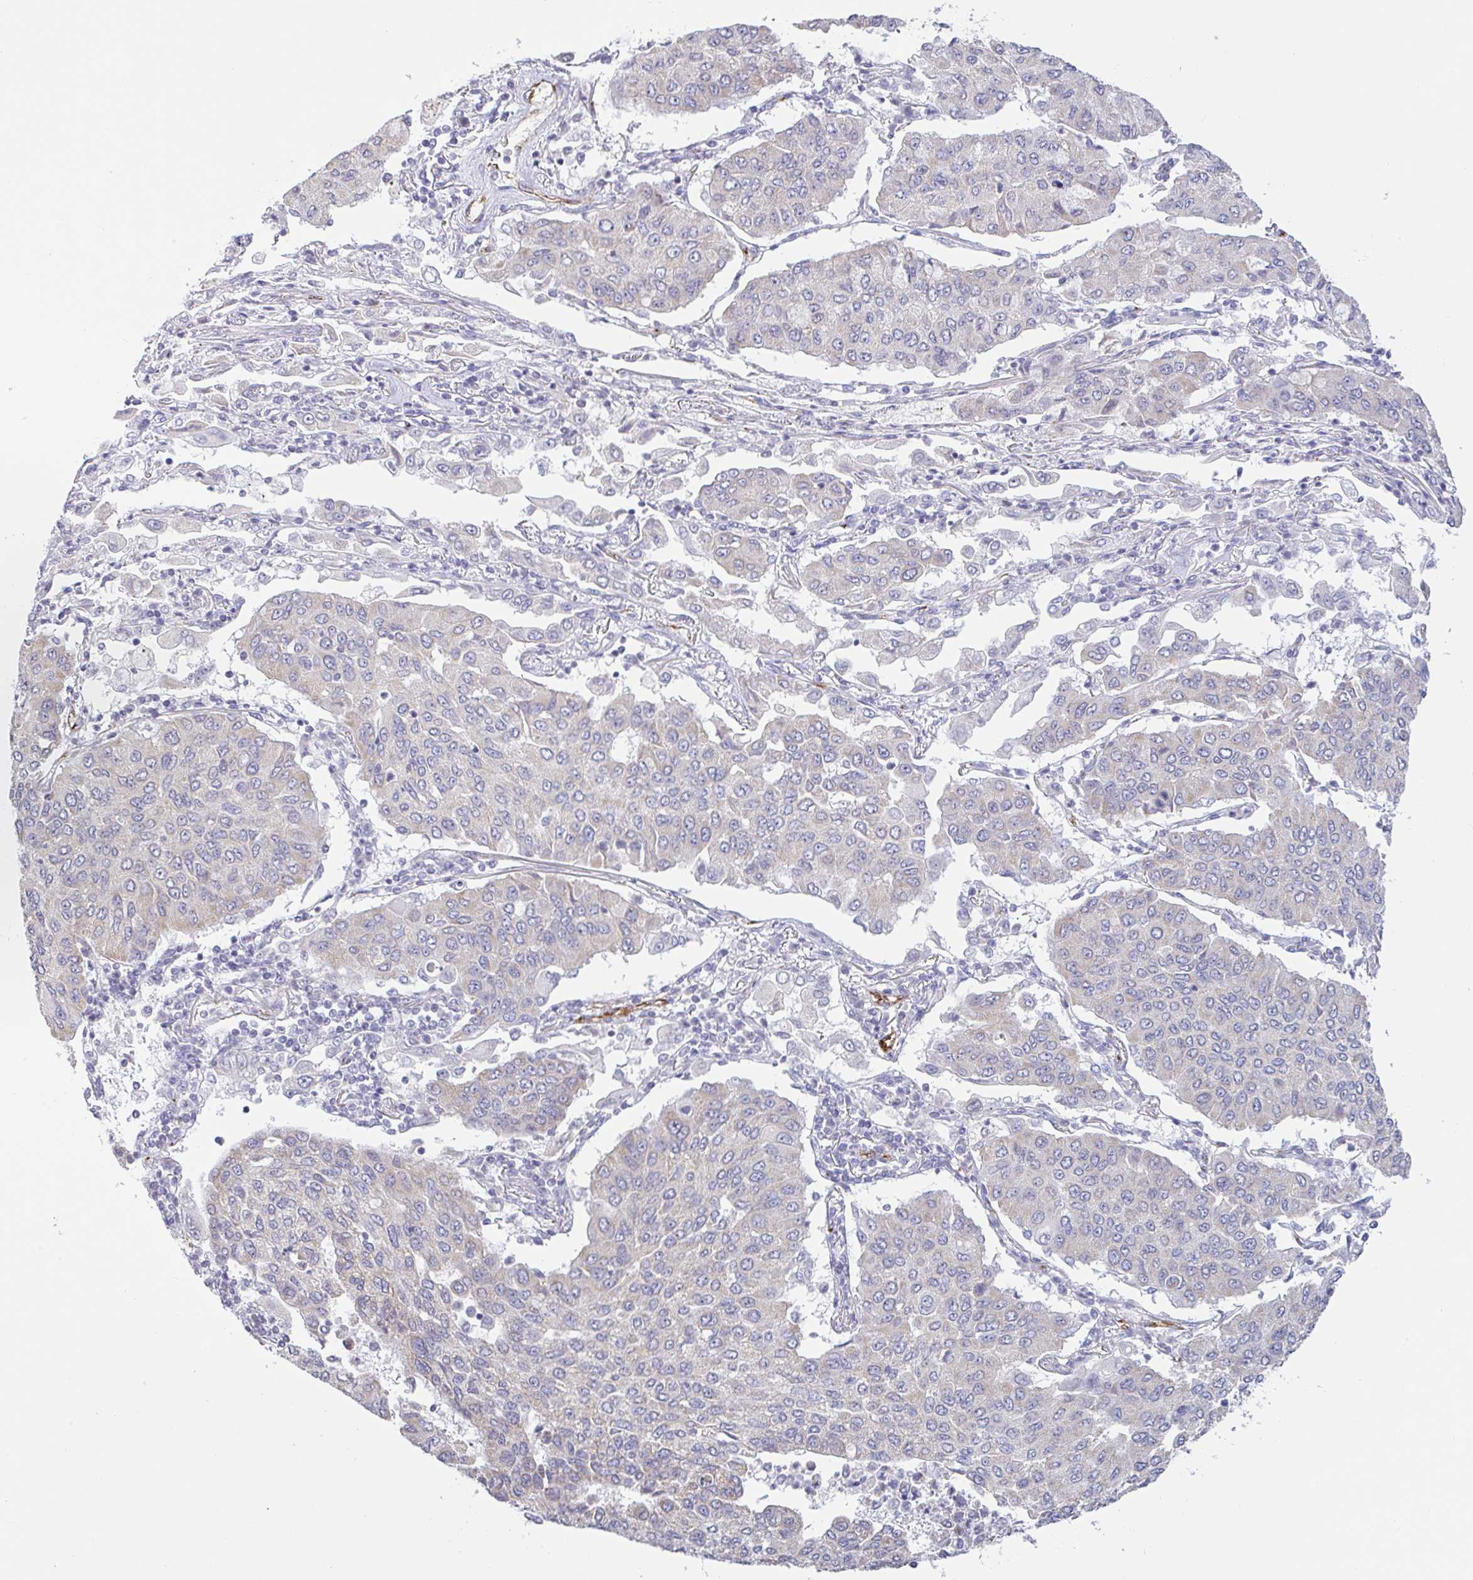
{"staining": {"intensity": "negative", "quantity": "none", "location": "none"}, "tissue": "lung cancer", "cell_type": "Tumor cells", "image_type": "cancer", "snomed": [{"axis": "morphology", "description": "Squamous cell carcinoma, NOS"}, {"axis": "topography", "description": "Lung"}], "caption": "Photomicrograph shows no protein positivity in tumor cells of lung squamous cell carcinoma tissue. (DAB (3,3'-diaminobenzidine) immunohistochemistry, high magnification).", "gene": "PLCD4", "patient": {"sex": "male", "age": 74}}